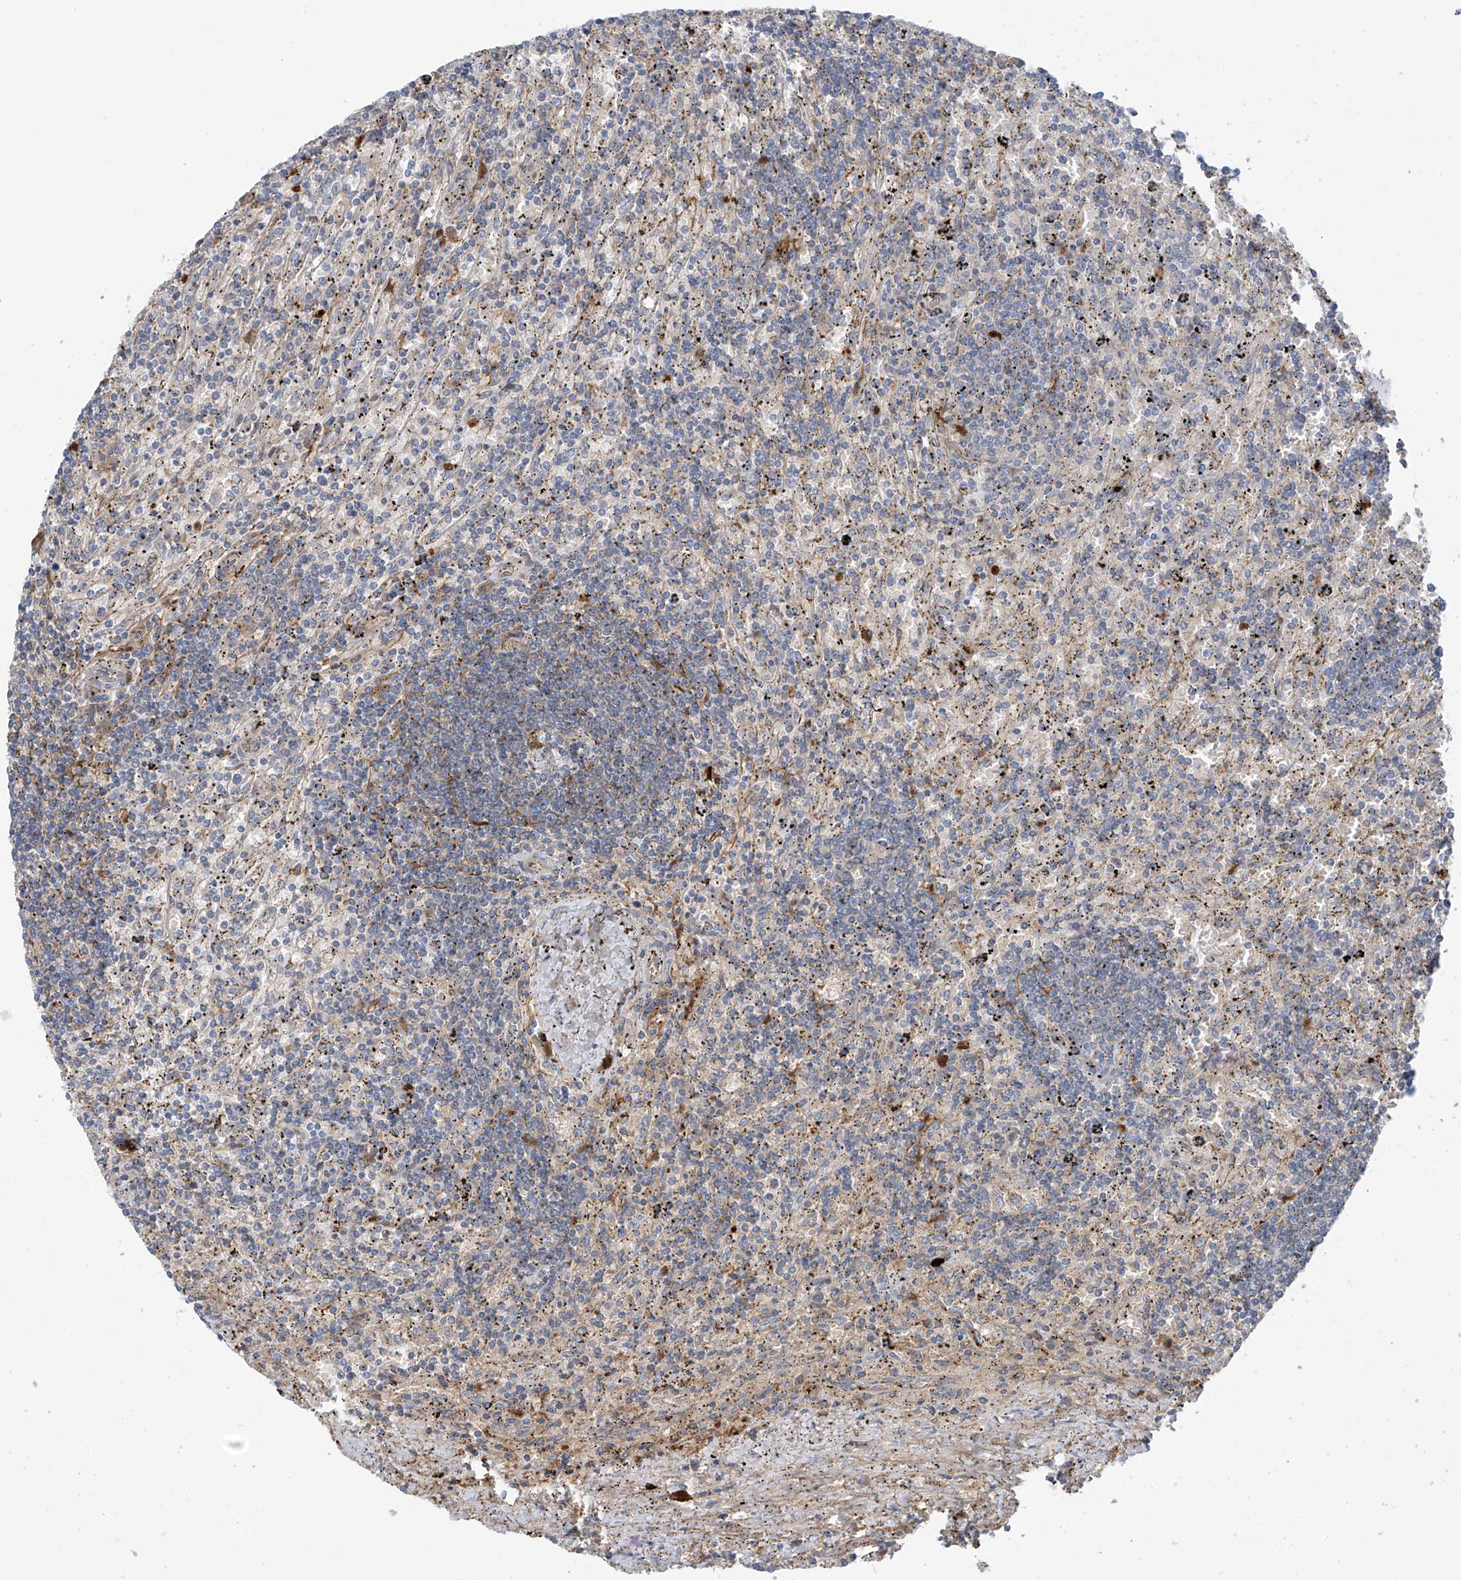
{"staining": {"intensity": "negative", "quantity": "none", "location": "none"}, "tissue": "lymphoma", "cell_type": "Tumor cells", "image_type": "cancer", "snomed": [{"axis": "morphology", "description": "Malignant lymphoma, non-Hodgkin's type, Low grade"}, {"axis": "topography", "description": "Spleen"}], "caption": "Lymphoma was stained to show a protein in brown. There is no significant staining in tumor cells.", "gene": "ZNF793", "patient": {"sex": "male", "age": 76}}